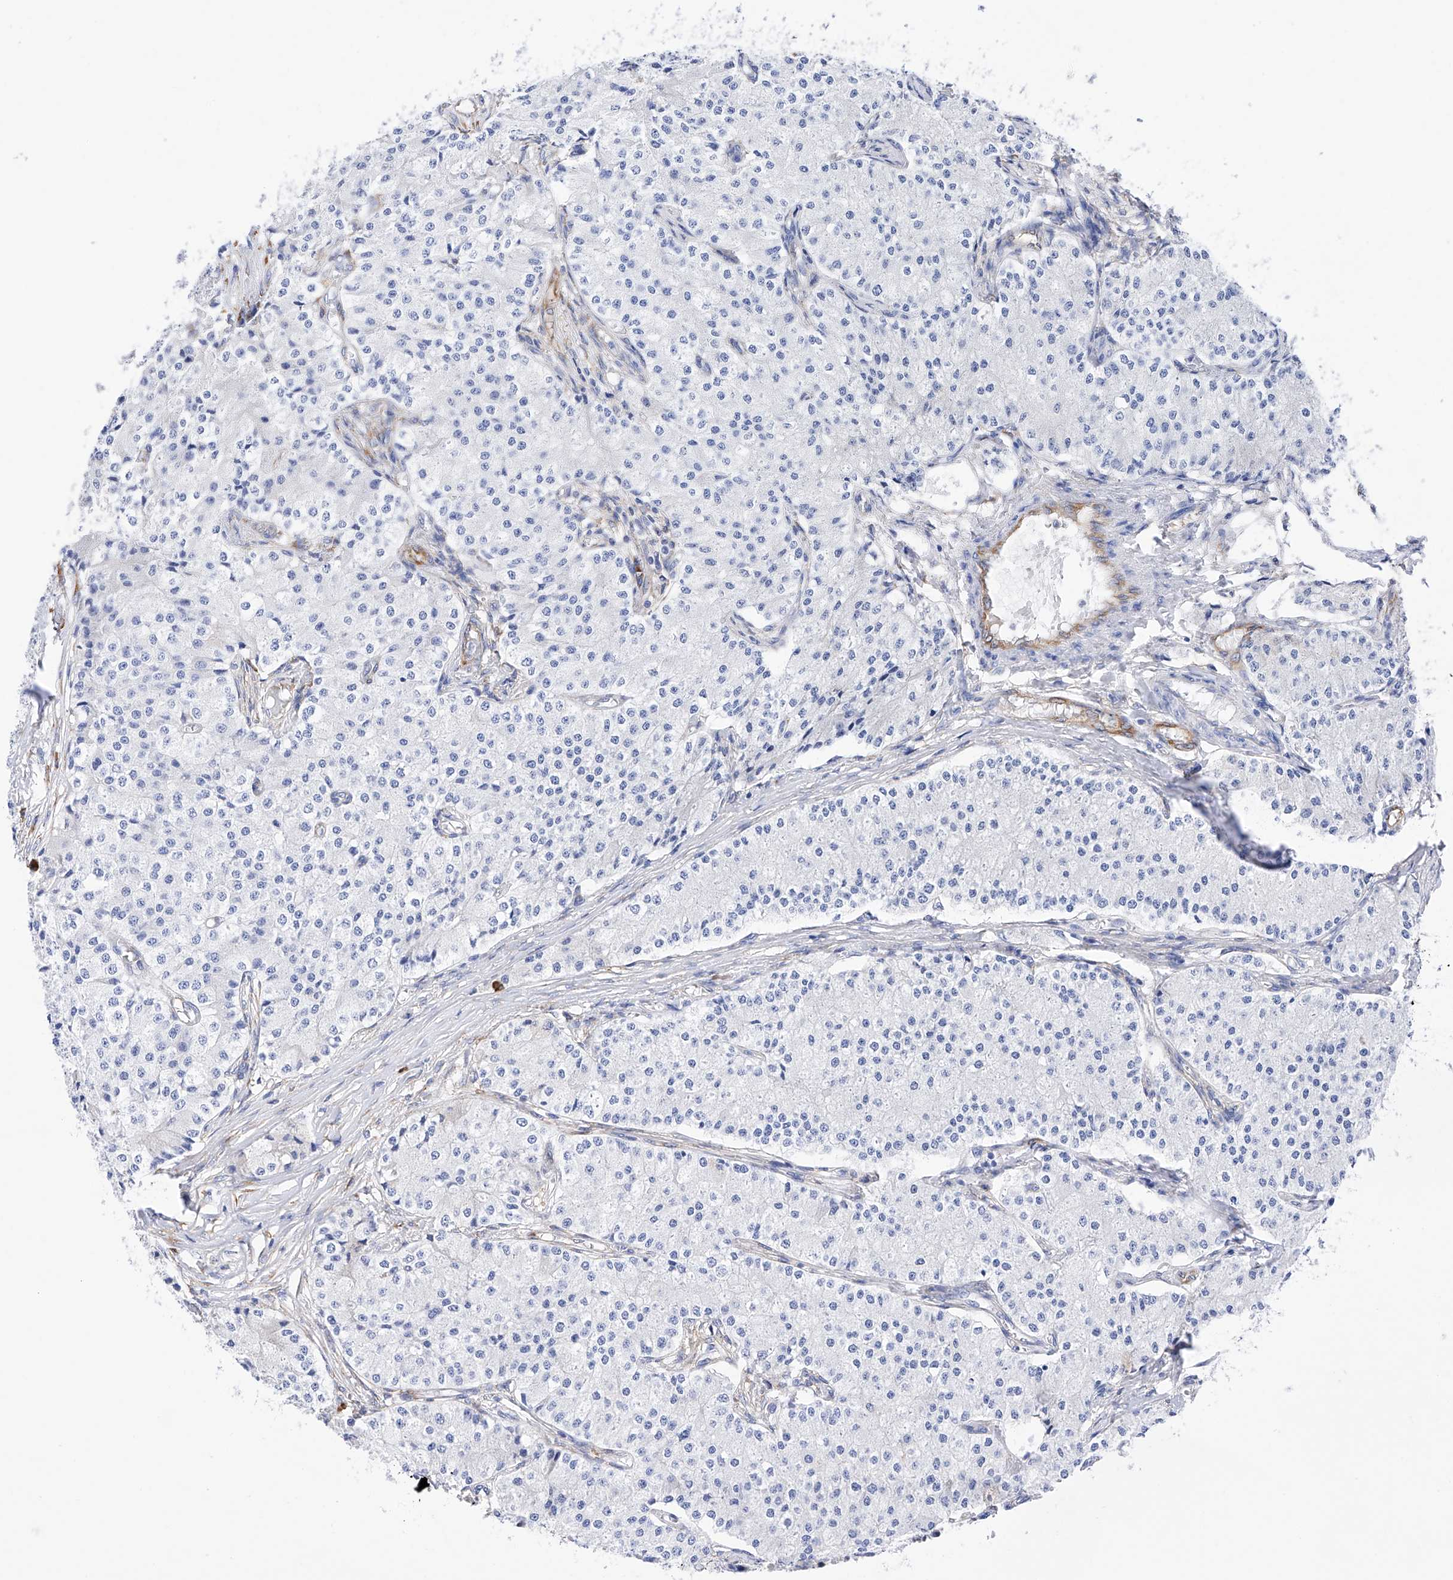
{"staining": {"intensity": "negative", "quantity": "none", "location": "none"}, "tissue": "carcinoid", "cell_type": "Tumor cells", "image_type": "cancer", "snomed": [{"axis": "morphology", "description": "Carcinoid, malignant, NOS"}, {"axis": "topography", "description": "Colon"}], "caption": "Human carcinoid stained for a protein using immunohistochemistry (IHC) demonstrates no positivity in tumor cells.", "gene": "PDIA5", "patient": {"sex": "female", "age": 52}}